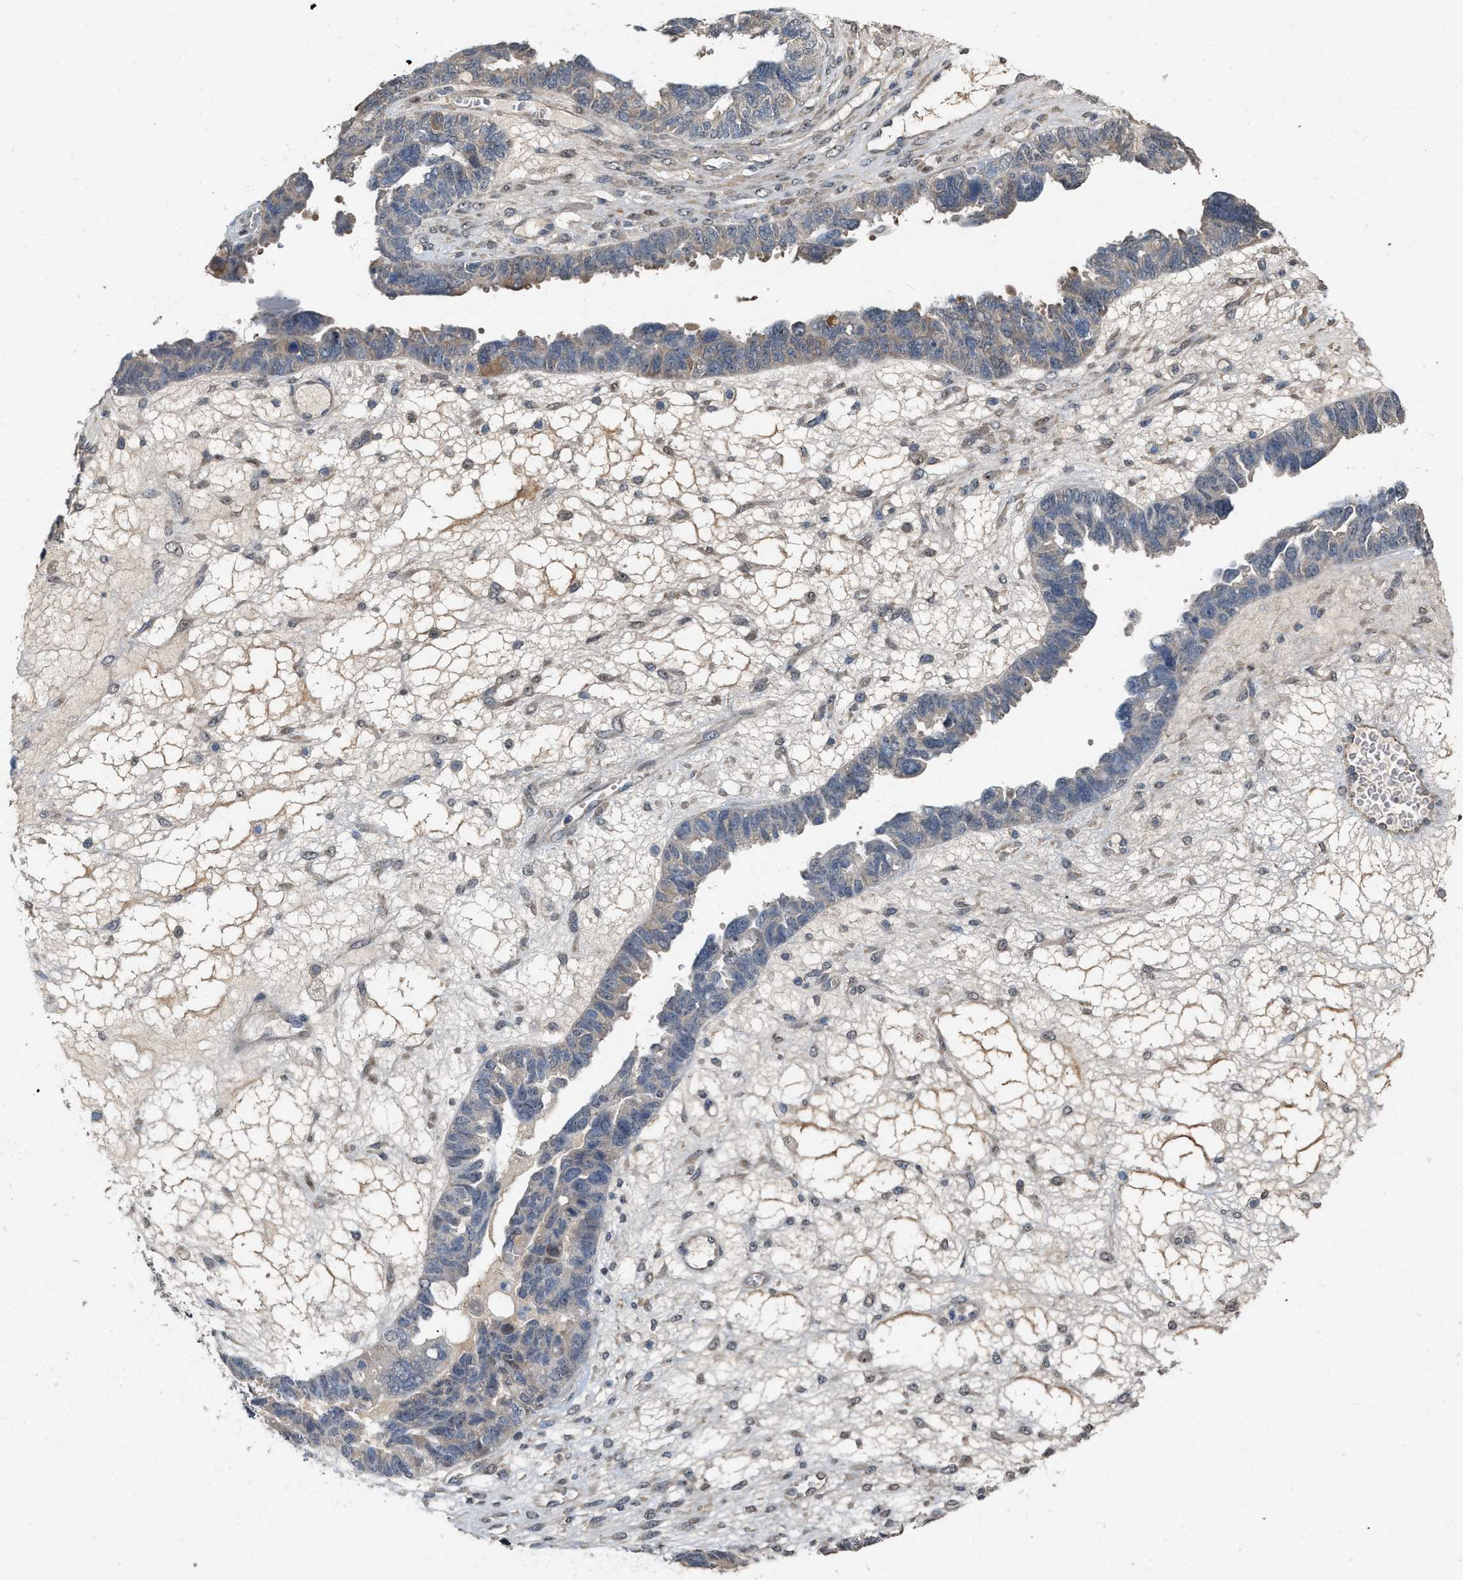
{"staining": {"intensity": "weak", "quantity": "<25%", "location": "cytoplasmic/membranous"}, "tissue": "ovarian cancer", "cell_type": "Tumor cells", "image_type": "cancer", "snomed": [{"axis": "morphology", "description": "Cystadenocarcinoma, serous, NOS"}, {"axis": "topography", "description": "Ovary"}], "caption": "This is an immunohistochemistry (IHC) image of human ovarian cancer (serous cystadenocarcinoma). There is no staining in tumor cells.", "gene": "RUVBL1", "patient": {"sex": "female", "age": 79}}